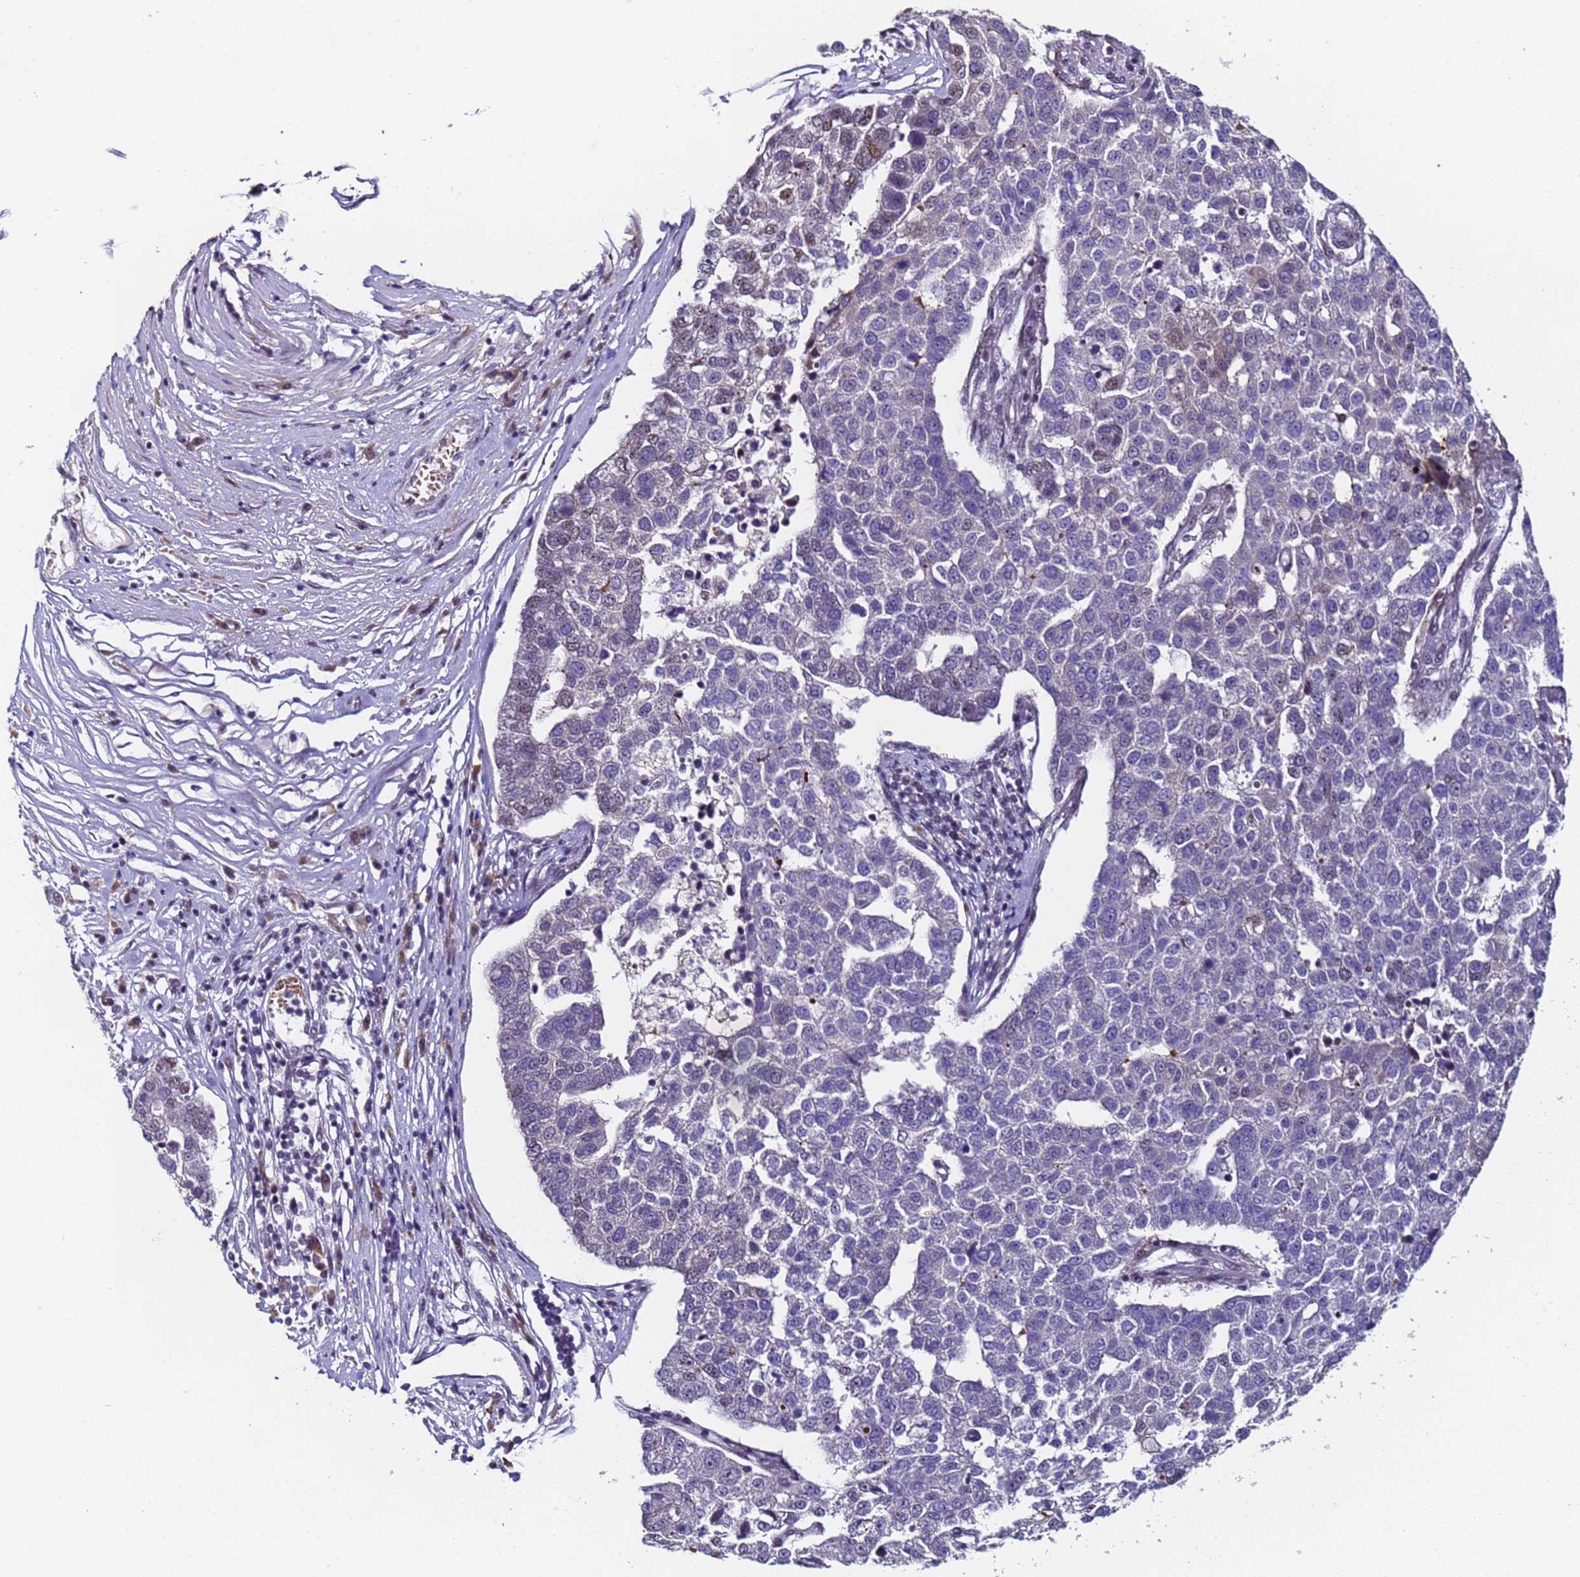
{"staining": {"intensity": "weak", "quantity": "<25%", "location": "nuclear"}, "tissue": "pancreatic cancer", "cell_type": "Tumor cells", "image_type": "cancer", "snomed": [{"axis": "morphology", "description": "Adenocarcinoma, NOS"}, {"axis": "topography", "description": "Pancreas"}], "caption": "High magnification brightfield microscopy of pancreatic cancer stained with DAB (3,3'-diaminobenzidine) (brown) and counterstained with hematoxylin (blue): tumor cells show no significant expression.", "gene": "FNBP4", "patient": {"sex": "female", "age": 61}}